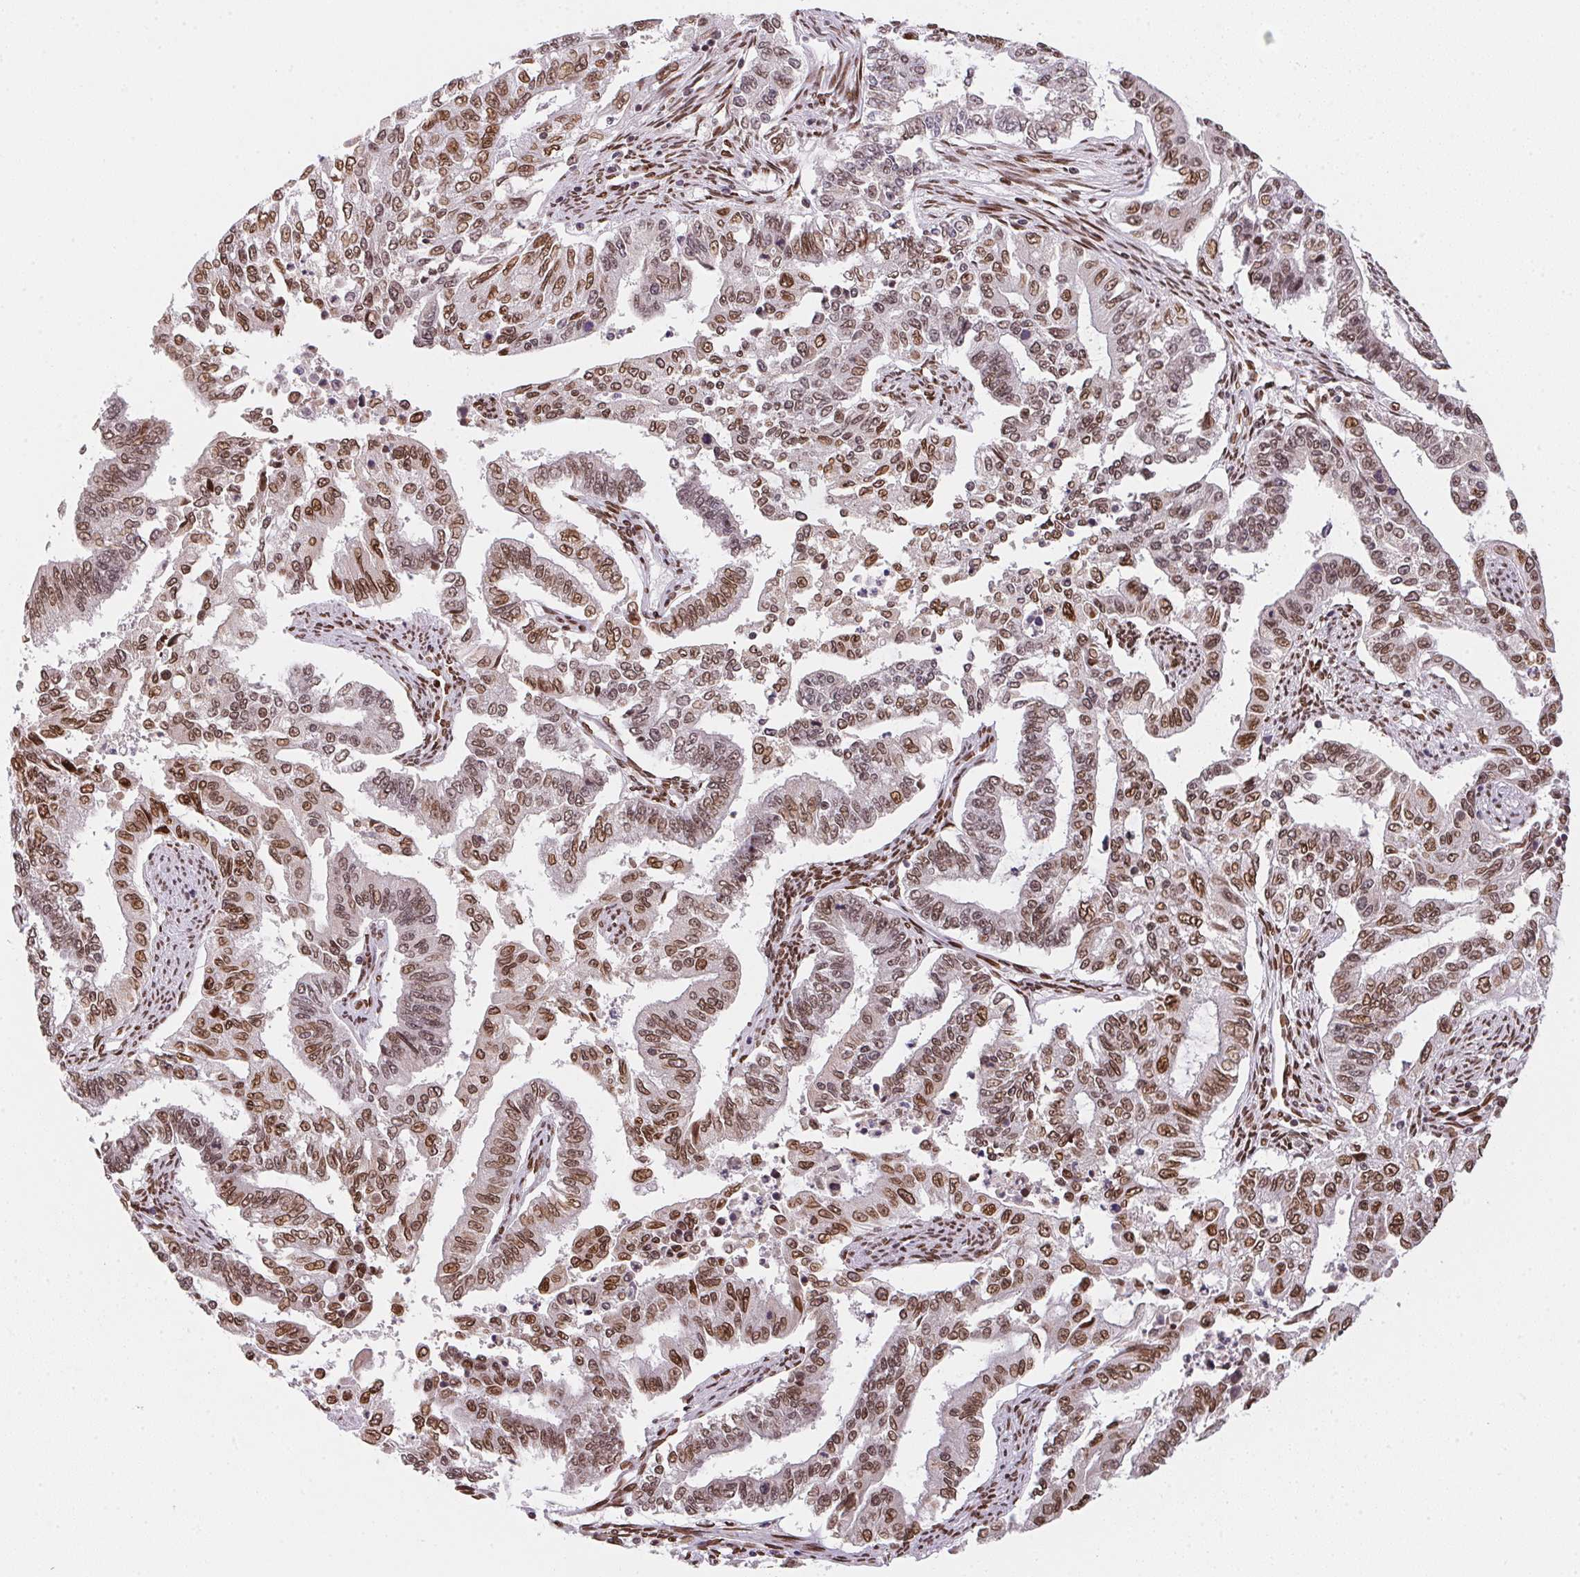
{"staining": {"intensity": "moderate", "quantity": ">75%", "location": "cytoplasmic/membranous,nuclear"}, "tissue": "endometrial cancer", "cell_type": "Tumor cells", "image_type": "cancer", "snomed": [{"axis": "morphology", "description": "Adenocarcinoma, NOS"}, {"axis": "topography", "description": "Uterus"}], "caption": "Protein analysis of endometrial cancer (adenocarcinoma) tissue reveals moderate cytoplasmic/membranous and nuclear staining in about >75% of tumor cells.", "gene": "SAP30BP", "patient": {"sex": "female", "age": 59}}